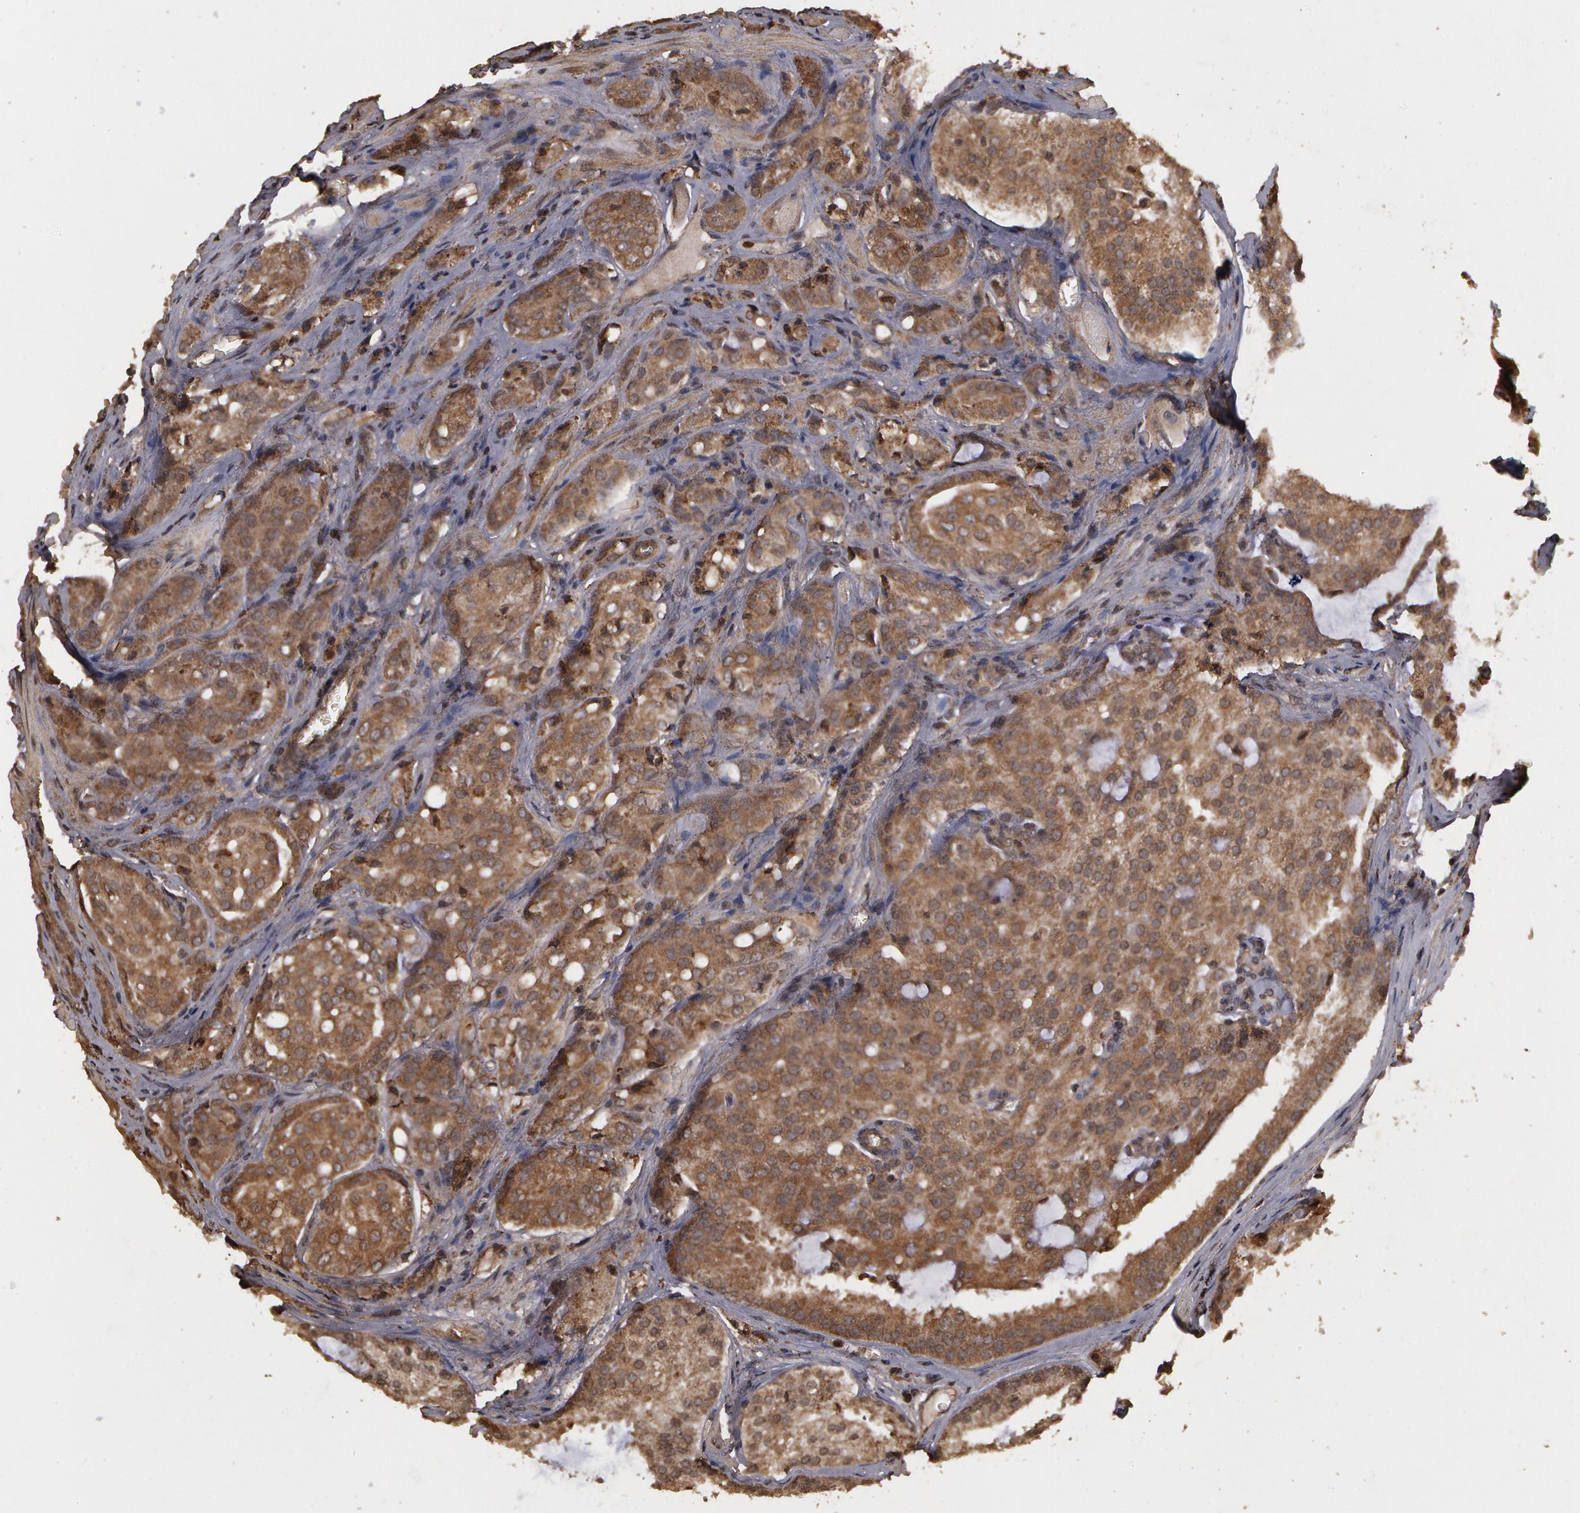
{"staining": {"intensity": "moderate", "quantity": ">75%", "location": "cytoplasmic/membranous"}, "tissue": "prostate cancer", "cell_type": "Tumor cells", "image_type": "cancer", "snomed": [{"axis": "morphology", "description": "Adenocarcinoma, Medium grade"}, {"axis": "topography", "description": "Prostate"}], "caption": "A medium amount of moderate cytoplasmic/membranous positivity is present in approximately >75% of tumor cells in medium-grade adenocarcinoma (prostate) tissue.", "gene": "CALR", "patient": {"sex": "male", "age": 60}}